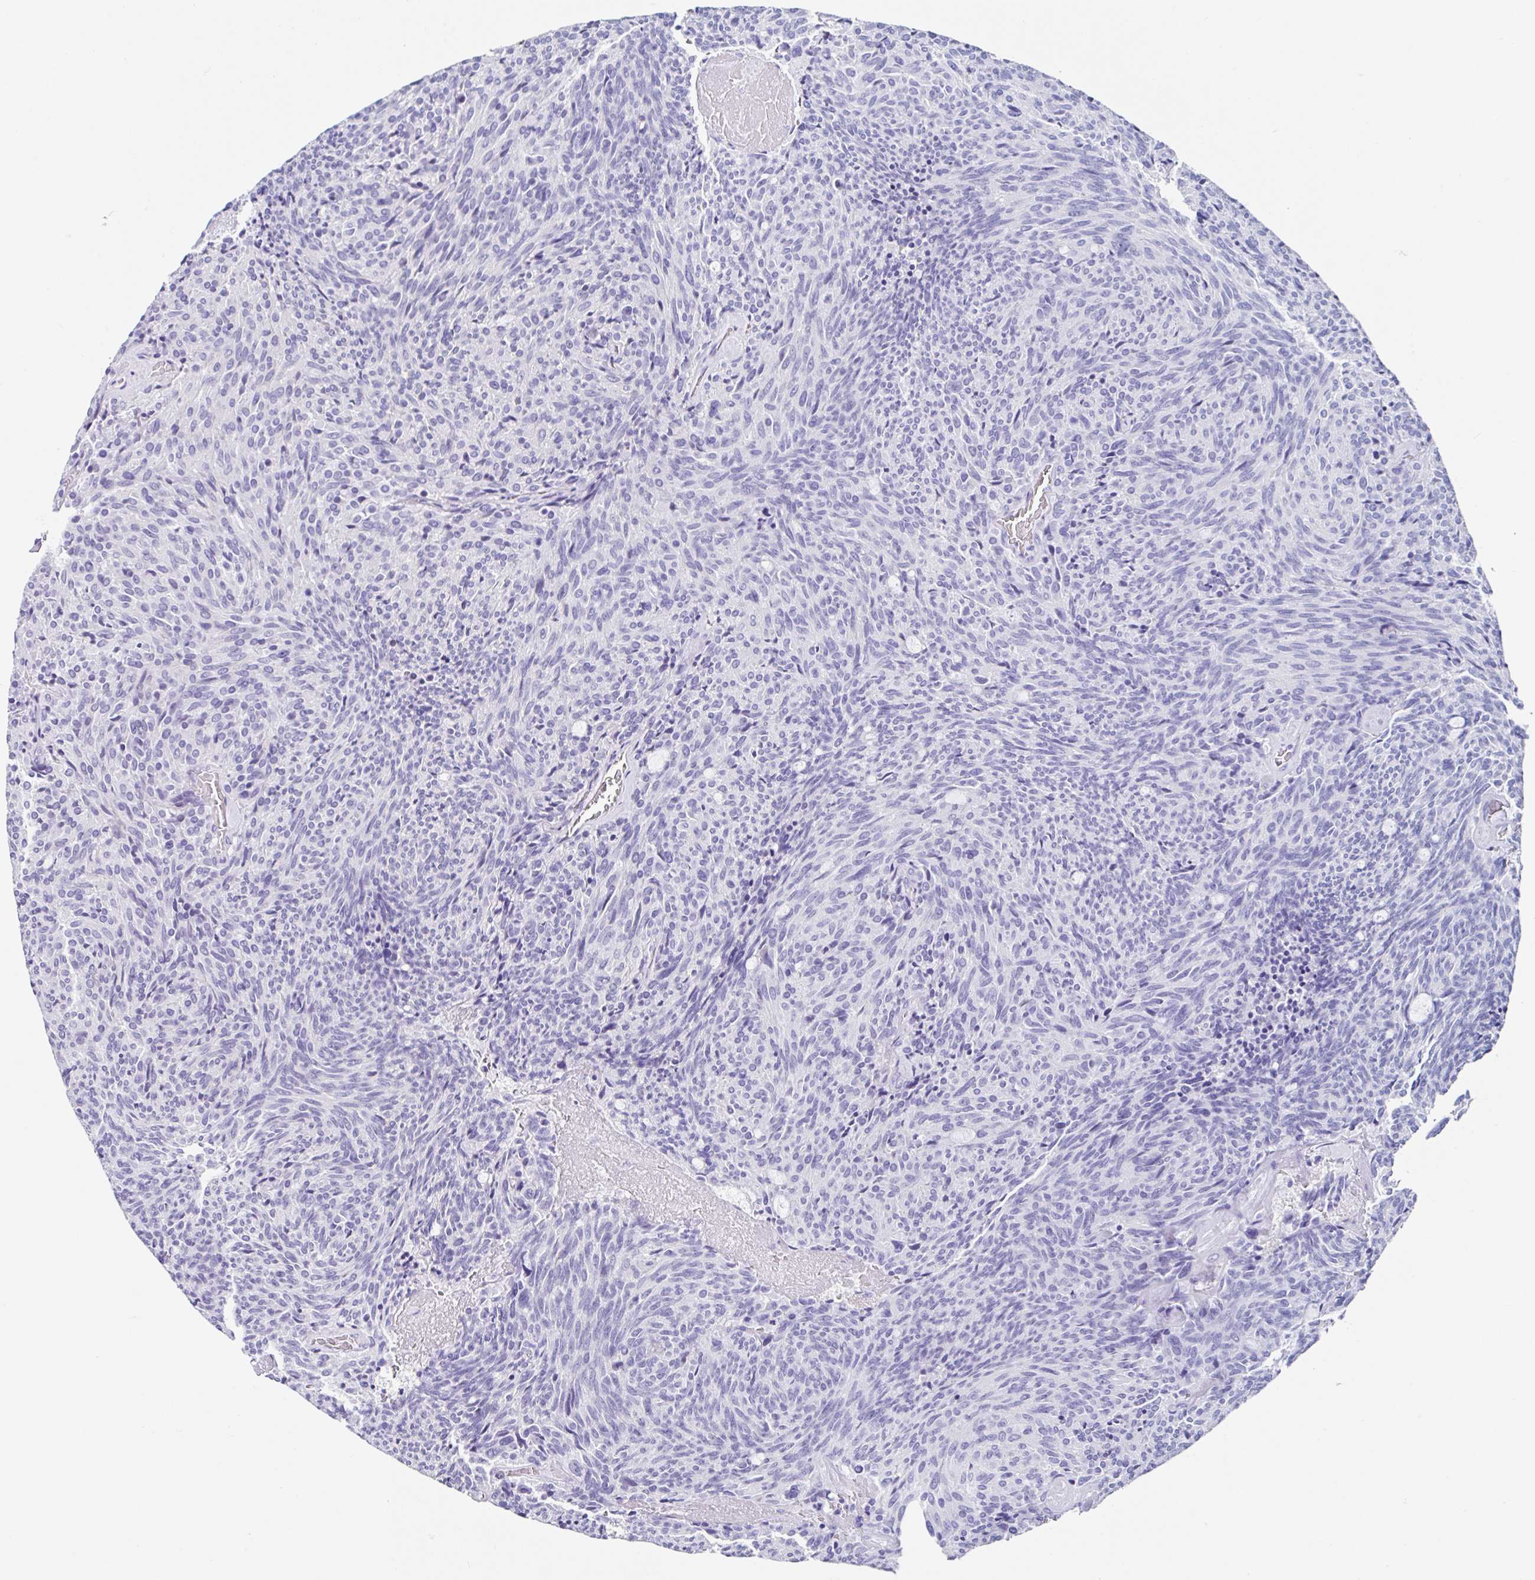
{"staining": {"intensity": "negative", "quantity": "none", "location": "none"}, "tissue": "carcinoid", "cell_type": "Tumor cells", "image_type": "cancer", "snomed": [{"axis": "morphology", "description": "Carcinoid, malignant, NOS"}, {"axis": "topography", "description": "Pancreas"}], "caption": "High power microscopy photomicrograph of an immunohistochemistry micrograph of carcinoid, revealing no significant expression in tumor cells.", "gene": "UGT3A1", "patient": {"sex": "female", "age": 54}}